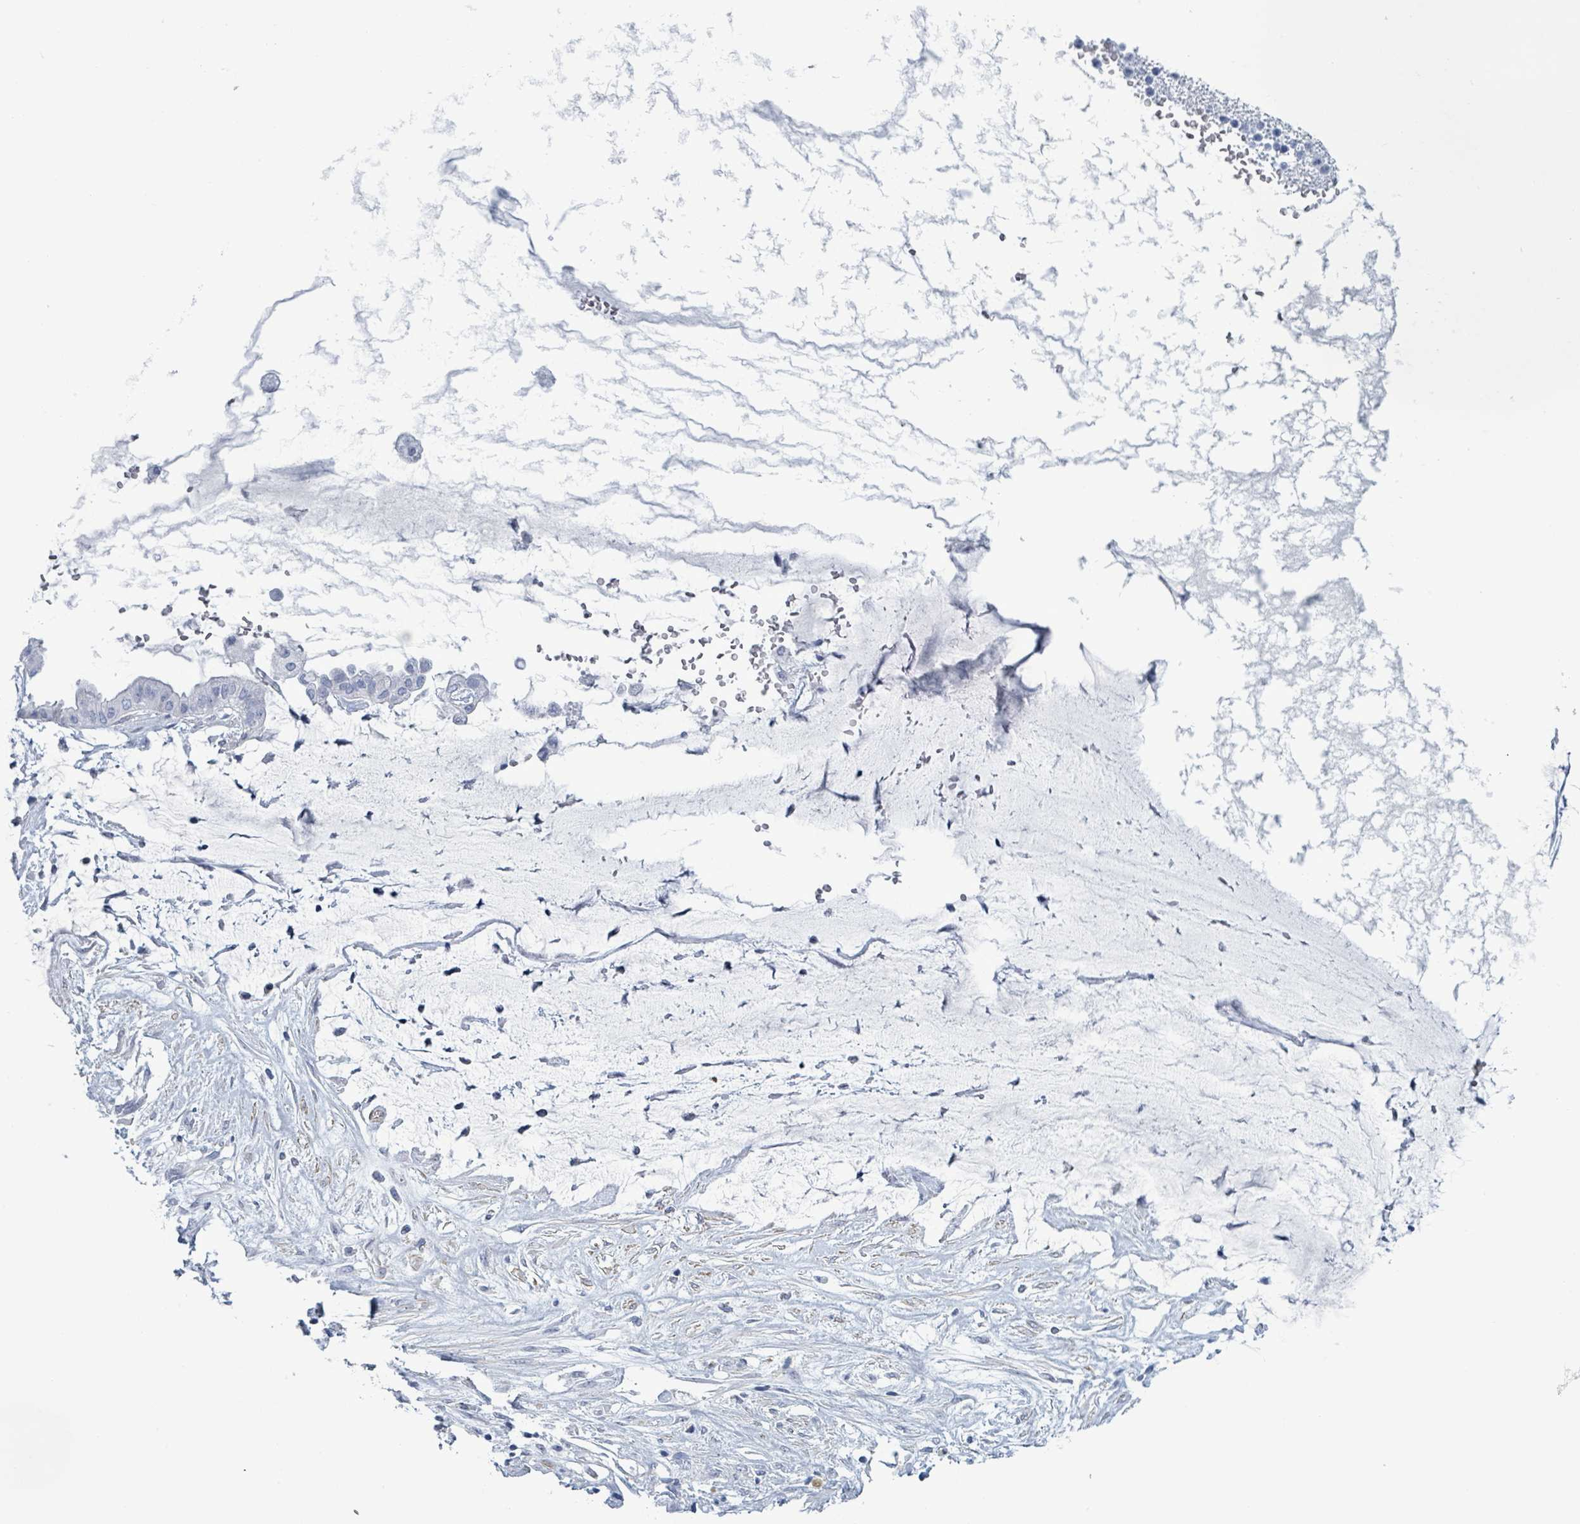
{"staining": {"intensity": "negative", "quantity": "none", "location": "none"}, "tissue": "ovarian cancer", "cell_type": "Tumor cells", "image_type": "cancer", "snomed": [{"axis": "morphology", "description": "Cystadenocarcinoma, mucinous, NOS"}, {"axis": "topography", "description": "Ovary"}], "caption": "A high-resolution photomicrograph shows immunohistochemistry staining of ovarian mucinous cystadenocarcinoma, which displays no significant positivity in tumor cells.", "gene": "ZNF771", "patient": {"sex": "female", "age": 73}}